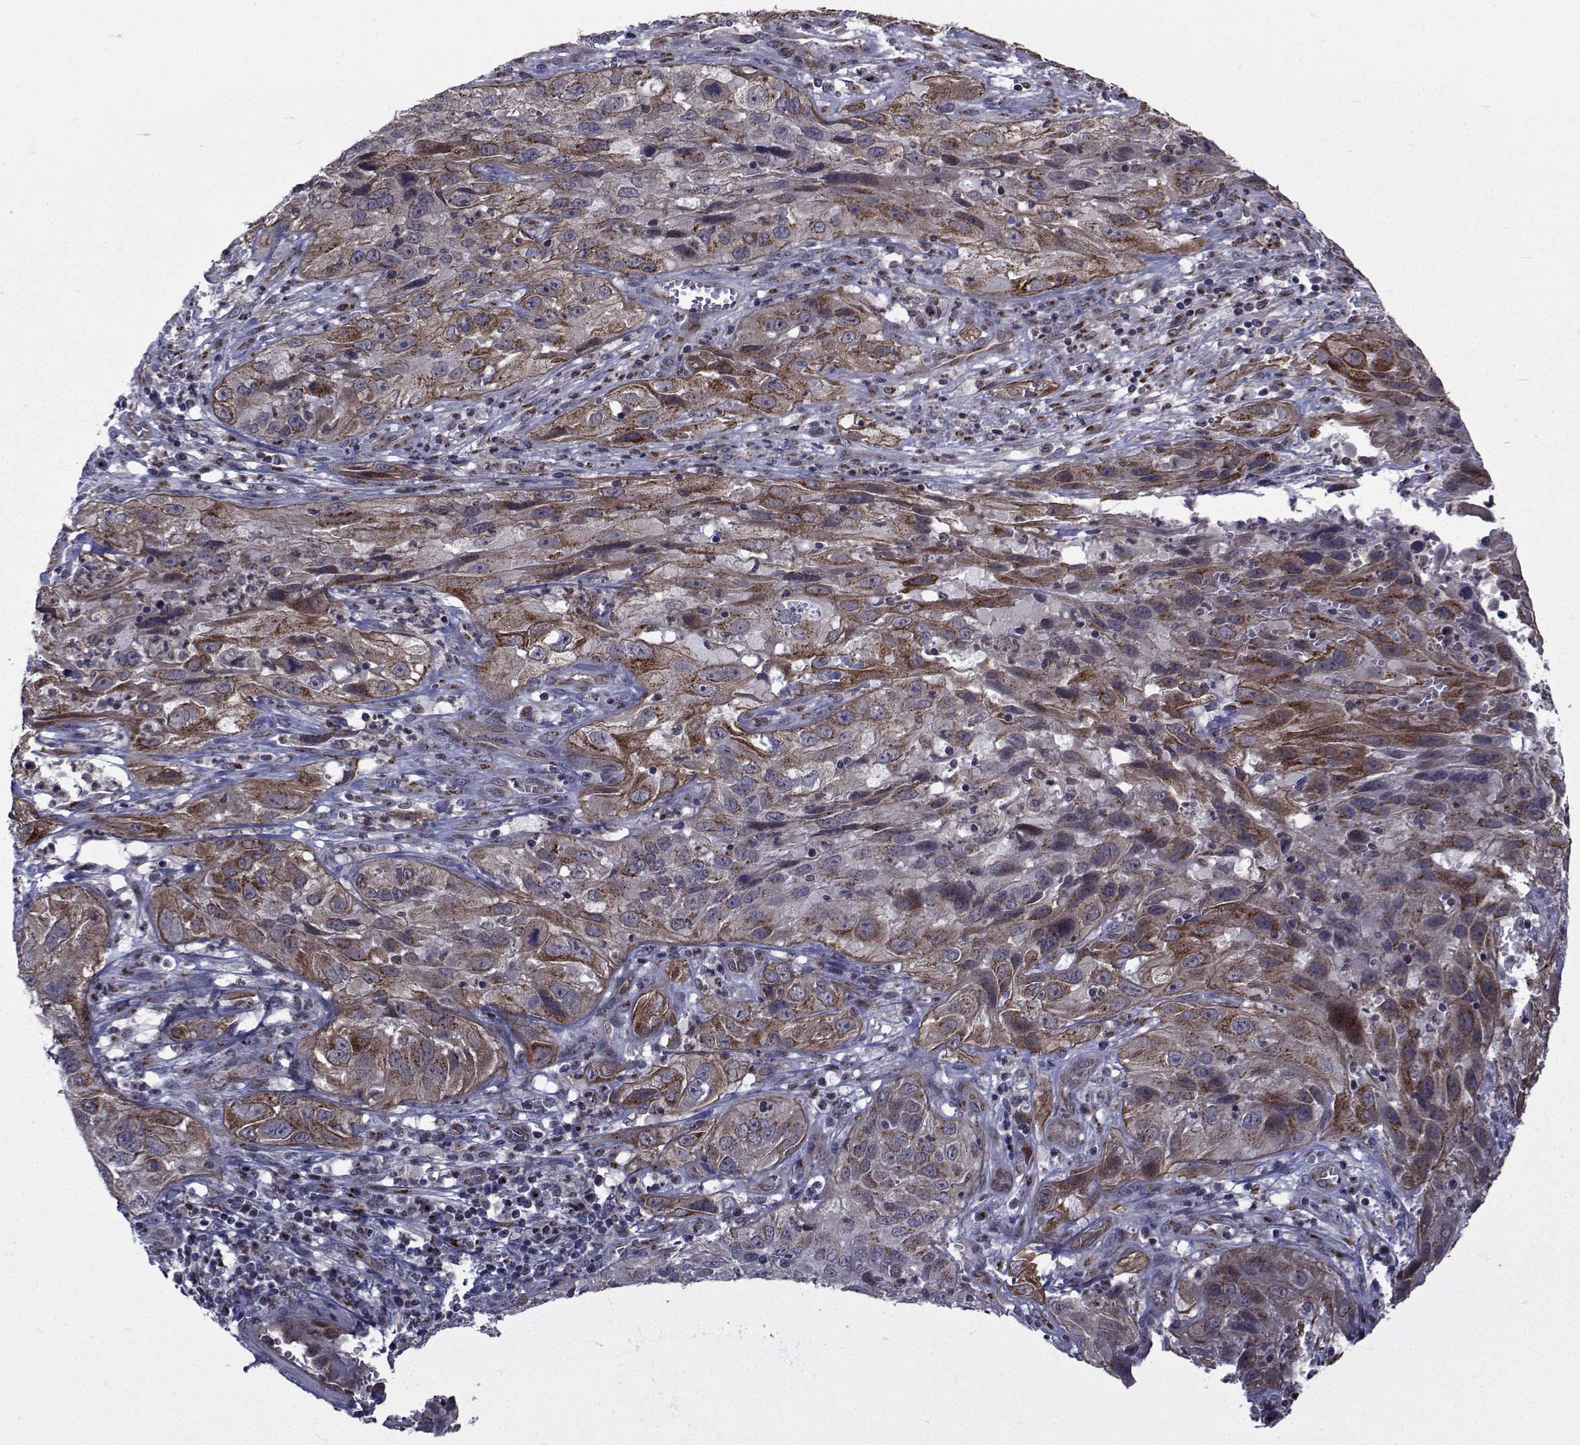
{"staining": {"intensity": "moderate", "quantity": "25%-75%", "location": "cytoplasmic/membranous"}, "tissue": "cervical cancer", "cell_type": "Tumor cells", "image_type": "cancer", "snomed": [{"axis": "morphology", "description": "Squamous cell carcinoma, NOS"}, {"axis": "topography", "description": "Cervix"}], "caption": "An image of cervical cancer (squamous cell carcinoma) stained for a protein reveals moderate cytoplasmic/membranous brown staining in tumor cells.", "gene": "ATP6V1C2", "patient": {"sex": "female", "age": 32}}